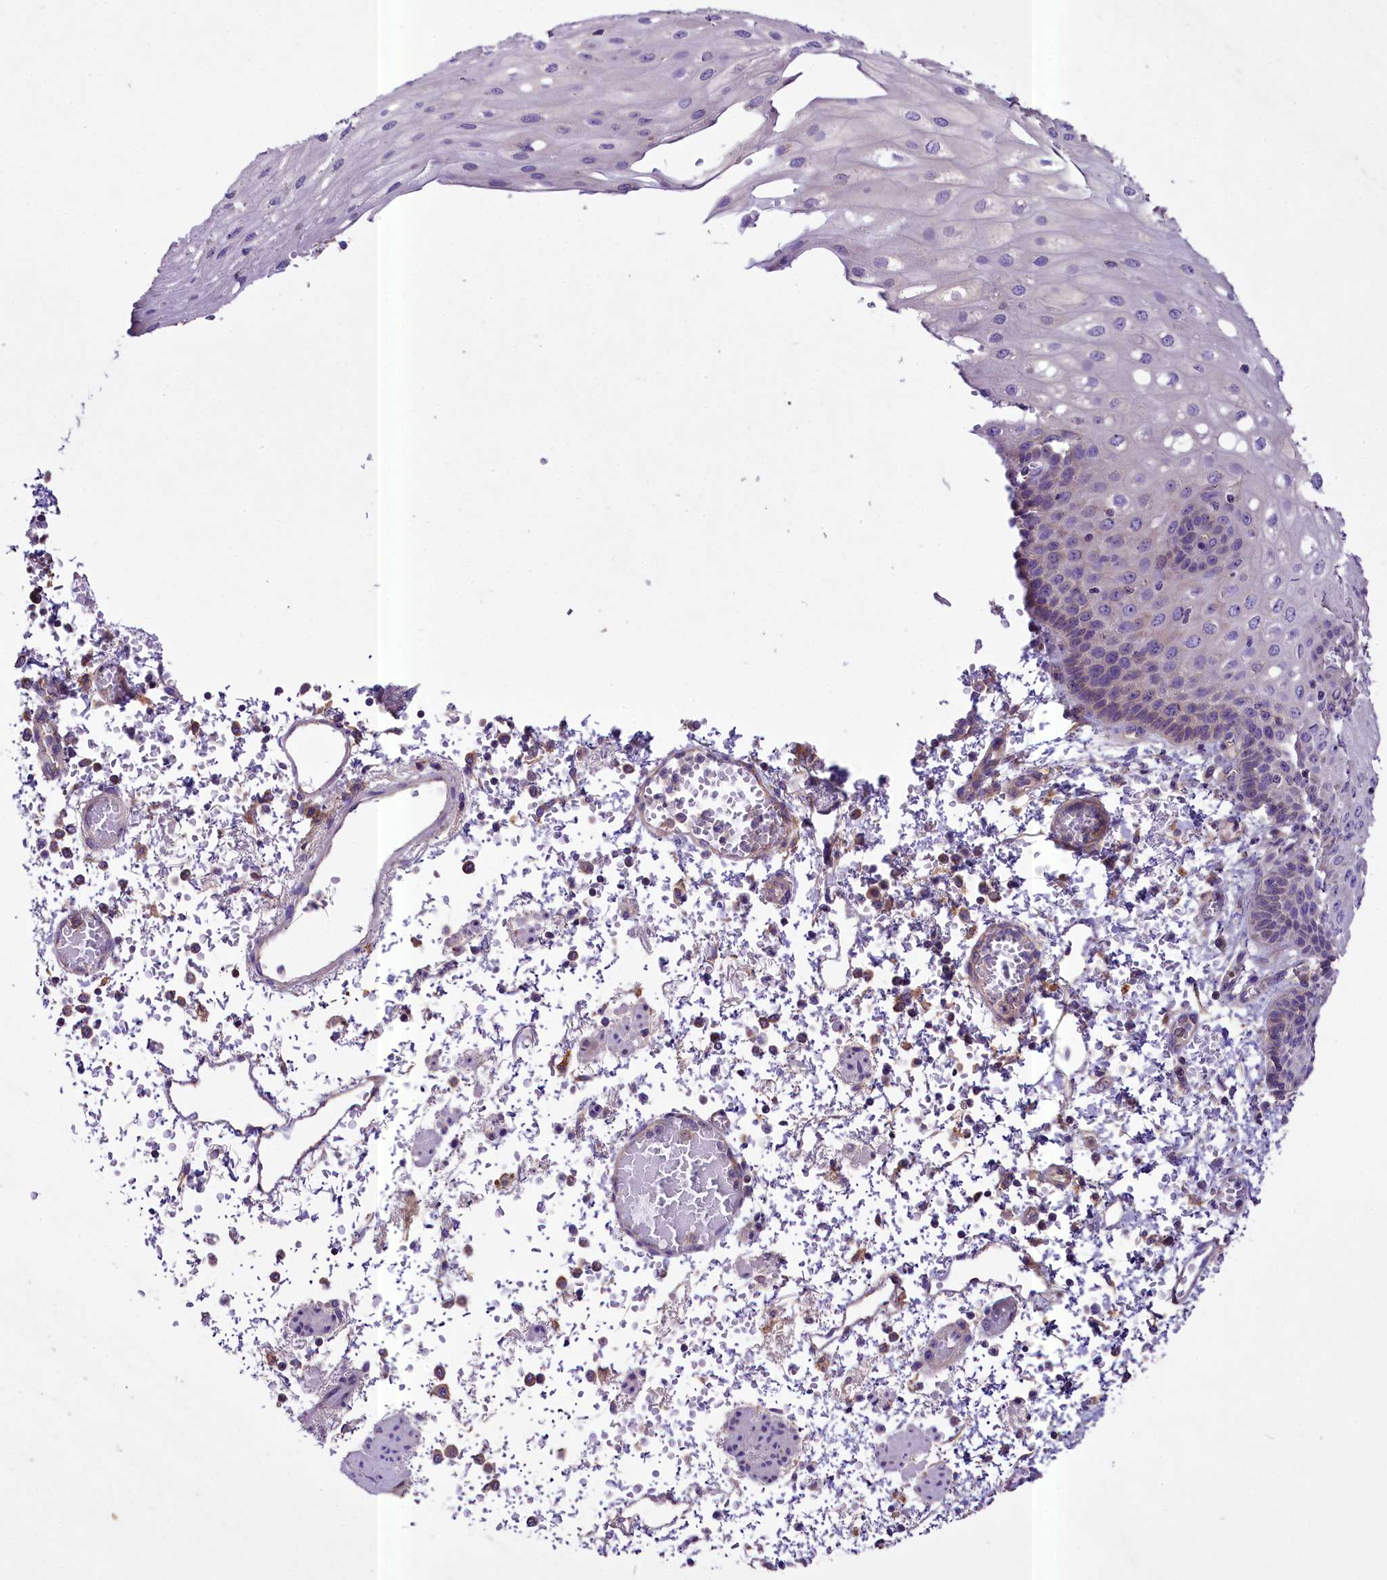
{"staining": {"intensity": "negative", "quantity": "none", "location": "none"}, "tissue": "esophagus", "cell_type": "Squamous epithelial cells", "image_type": "normal", "snomed": [{"axis": "morphology", "description": "Normal tissue, NOS"}, {"axis": "topography", "description": "Esophagus"}], "caption": "This is an immunohistochemistry (IHC) histopathology image of normal esophagus. There is no positivity in squamous epithelial cells.", "gene": "PEMT", "patient": {"sex": "male", "age": 81}}